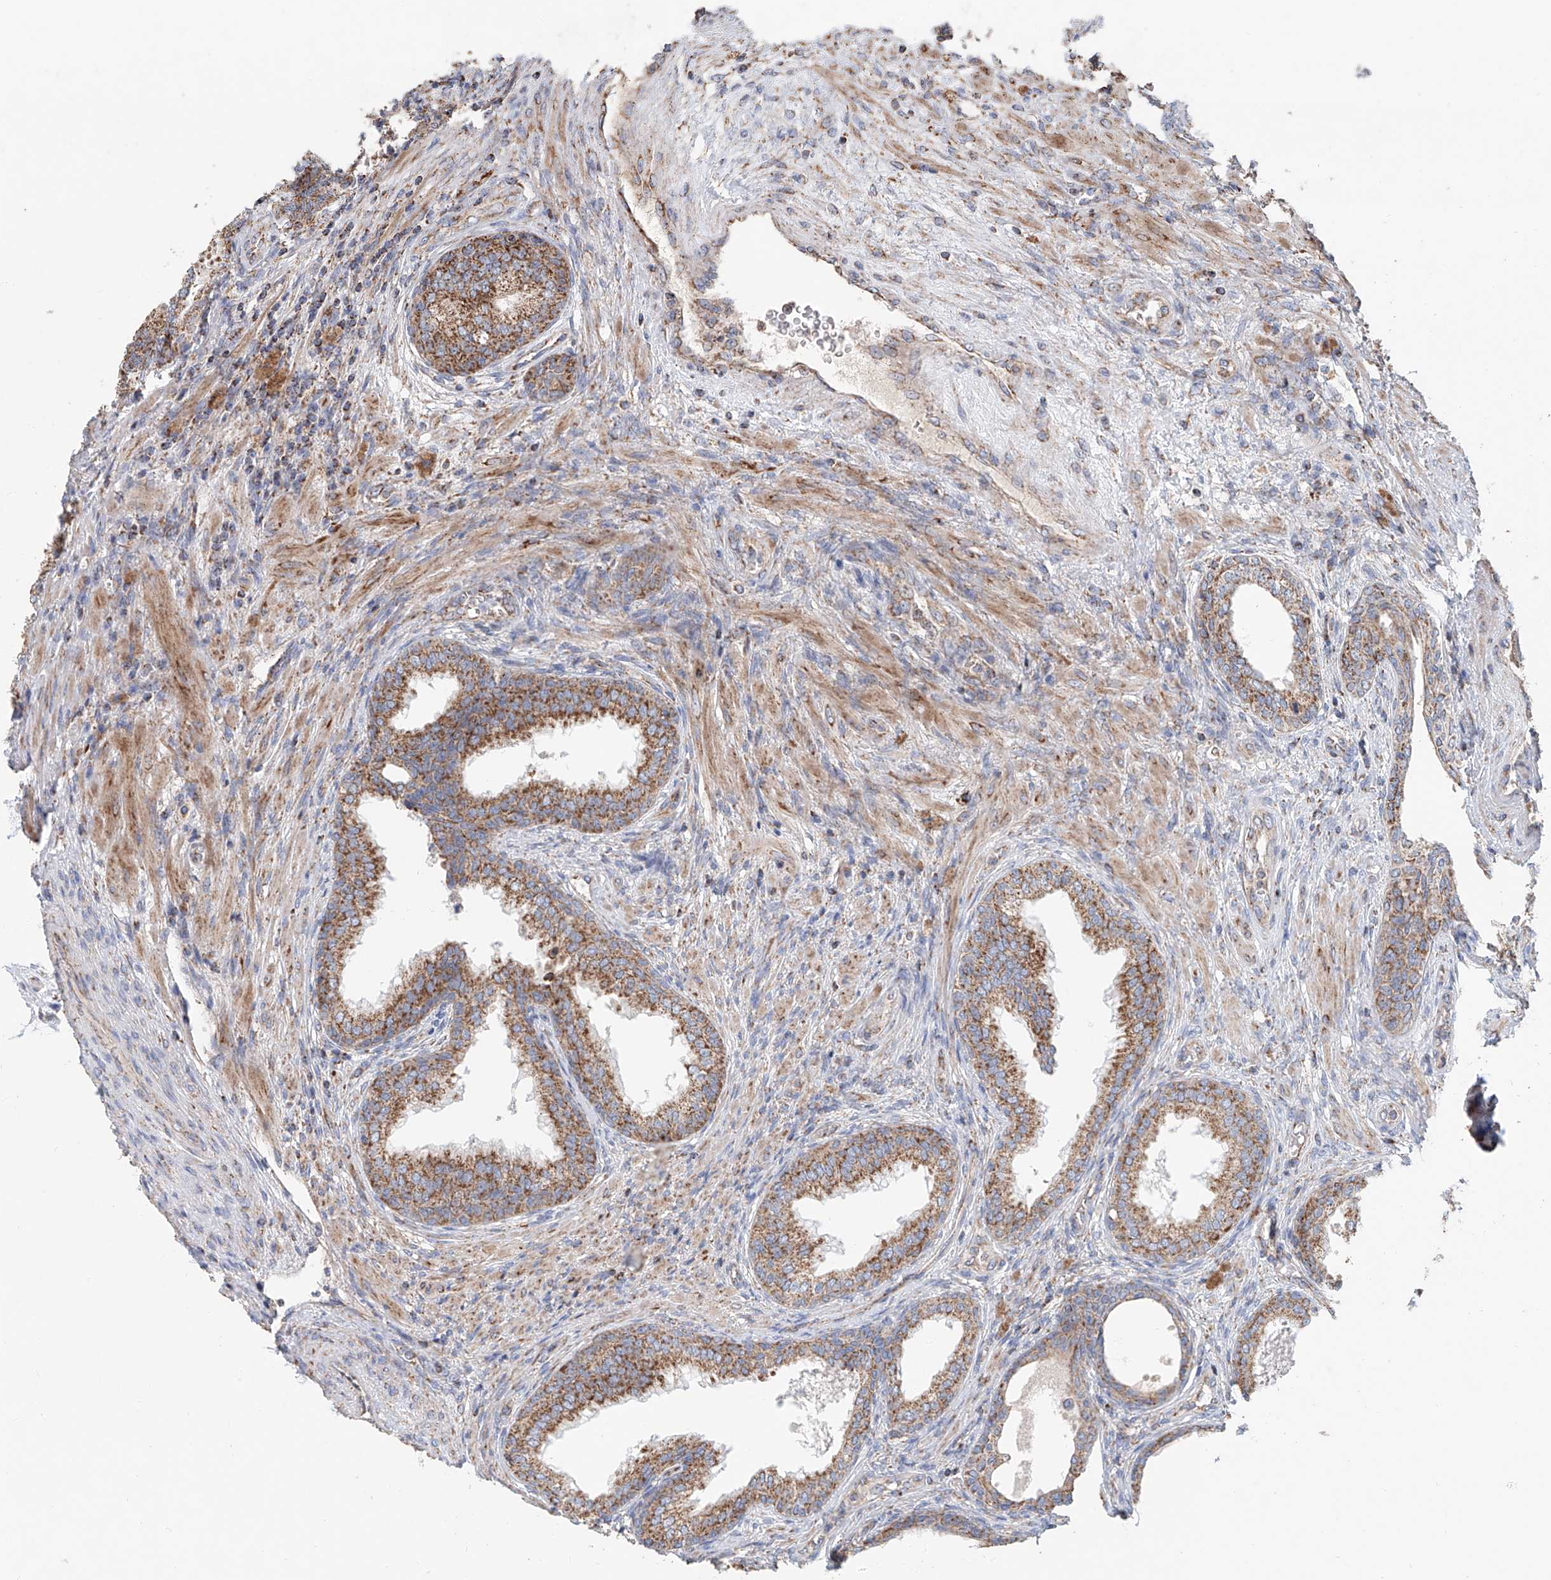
{"staining": {"intensity": "moderate", "quantity": ">75%", "location": "cytoplasmic/membranous"}, "tissue": "prostate", "cell_type": "Glandular cells", "image_type": "normal", "snomed": [{"axis": "morphology", "description": "Normal tissue, NOS"}, {"axis": "topography", "description": "Prostate"}], "caption": "High-magnification brightfield microscopy of benign prostate stained with DAB (3,3'-diaminobenzidine) (brown) and counterstained with hematoxylin (blue). glandular cells exhibit moderate cytoplasmic/membranous positivity is identified in approximately>75% of cells. The protein of interest is stained brown, and the nuclei are stained in blue (DAB IHC with brightfield microscopy, high magnification).", "gene": "MCL1", "patient": {"sex": "male", "age": 76}}